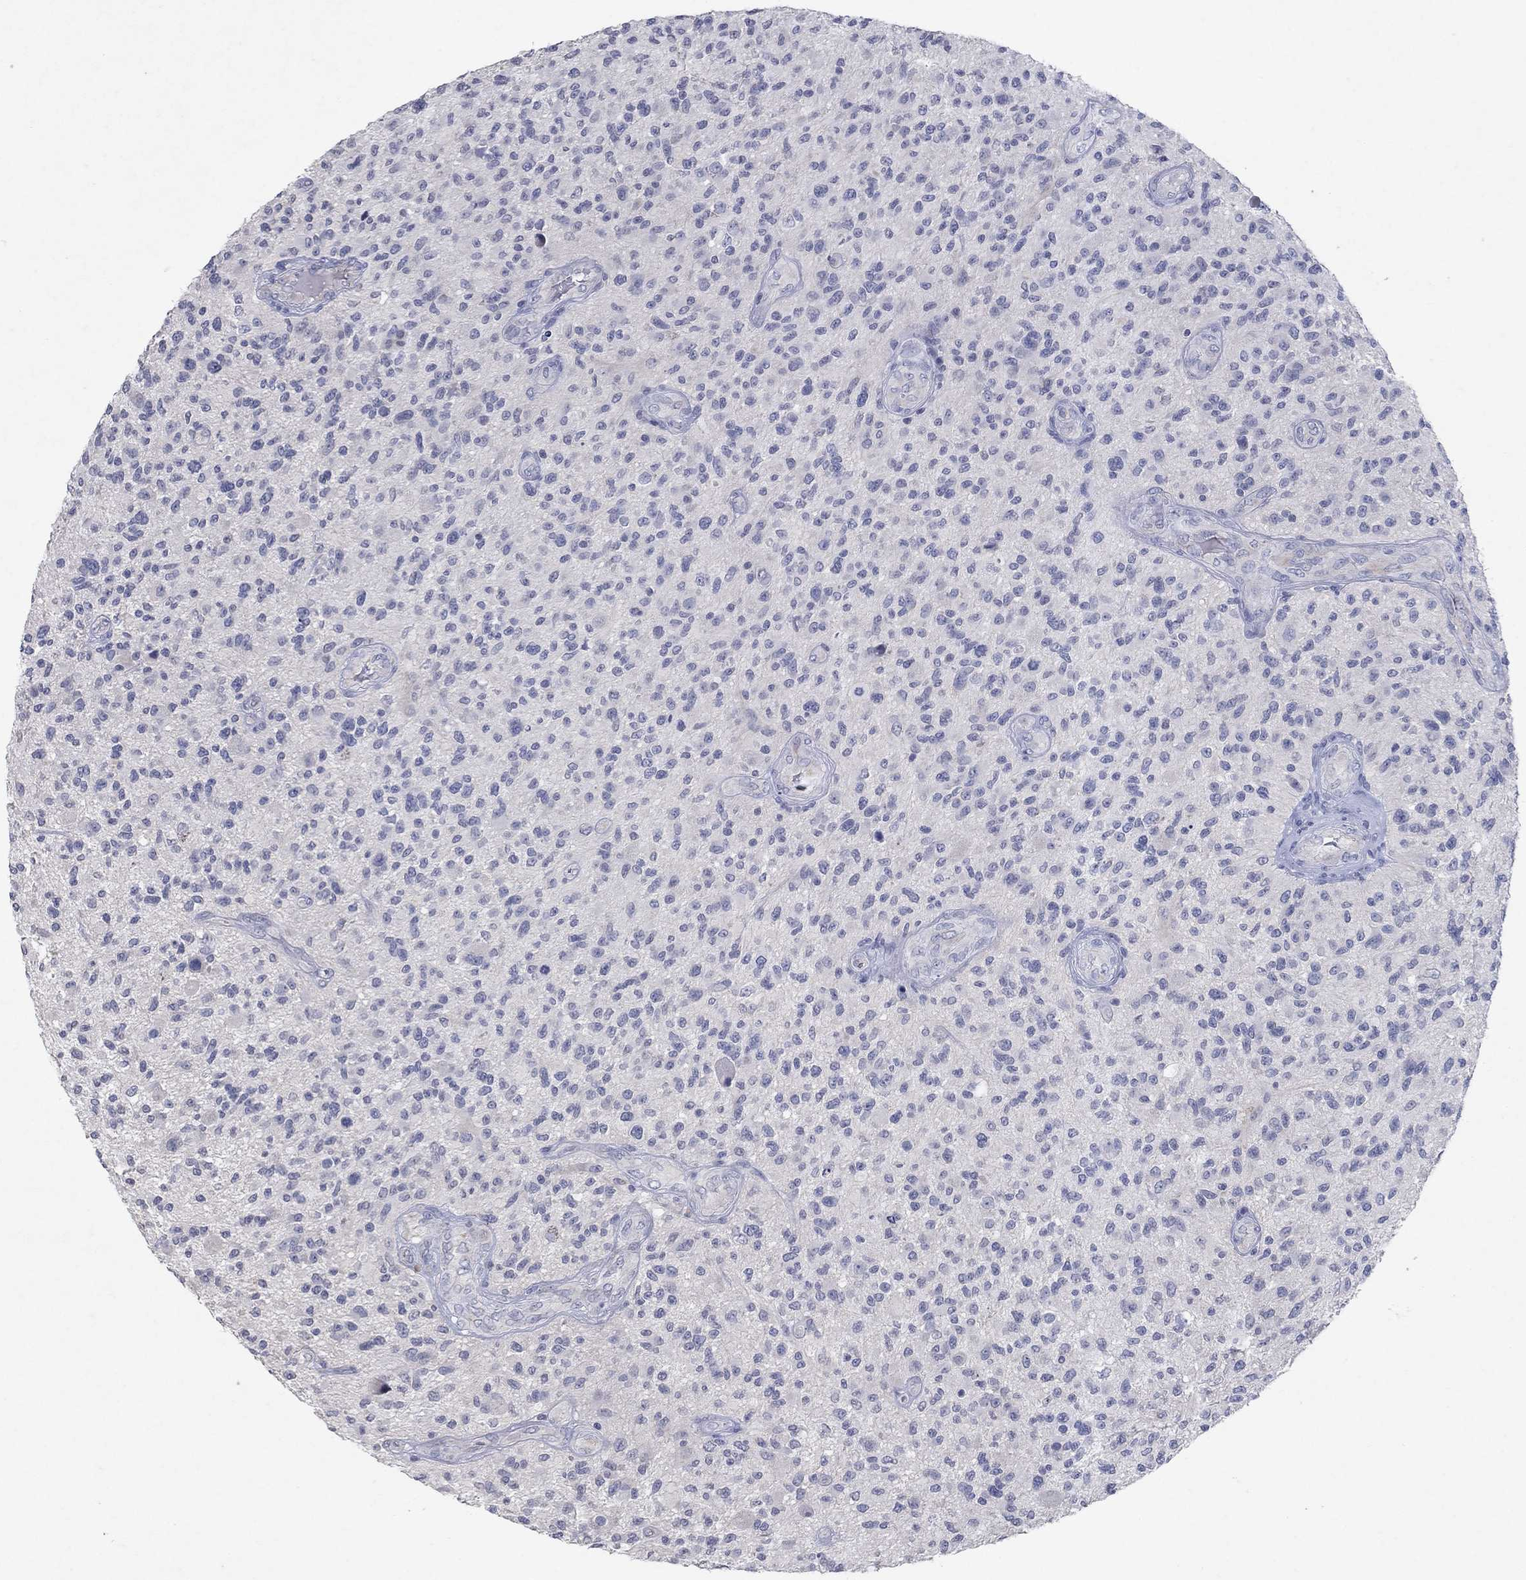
{"staining": {"intensity": "negative", "quantity": "none", "location": "none"}, "tissue": "glioma", "cell_type": "Tumor cells", "image_type": "cancer", "snomed": [{"axis": "morphology", "description": "Glioma, malignant, High grade"}, {"axis": "topography", "description": "Brain"}], "caption": "This is an IHC histopathology image of human glioma. There is no staining in tumor cells.", "gene": "KRT40", "patient": {"sex": "male", "age": 47}}